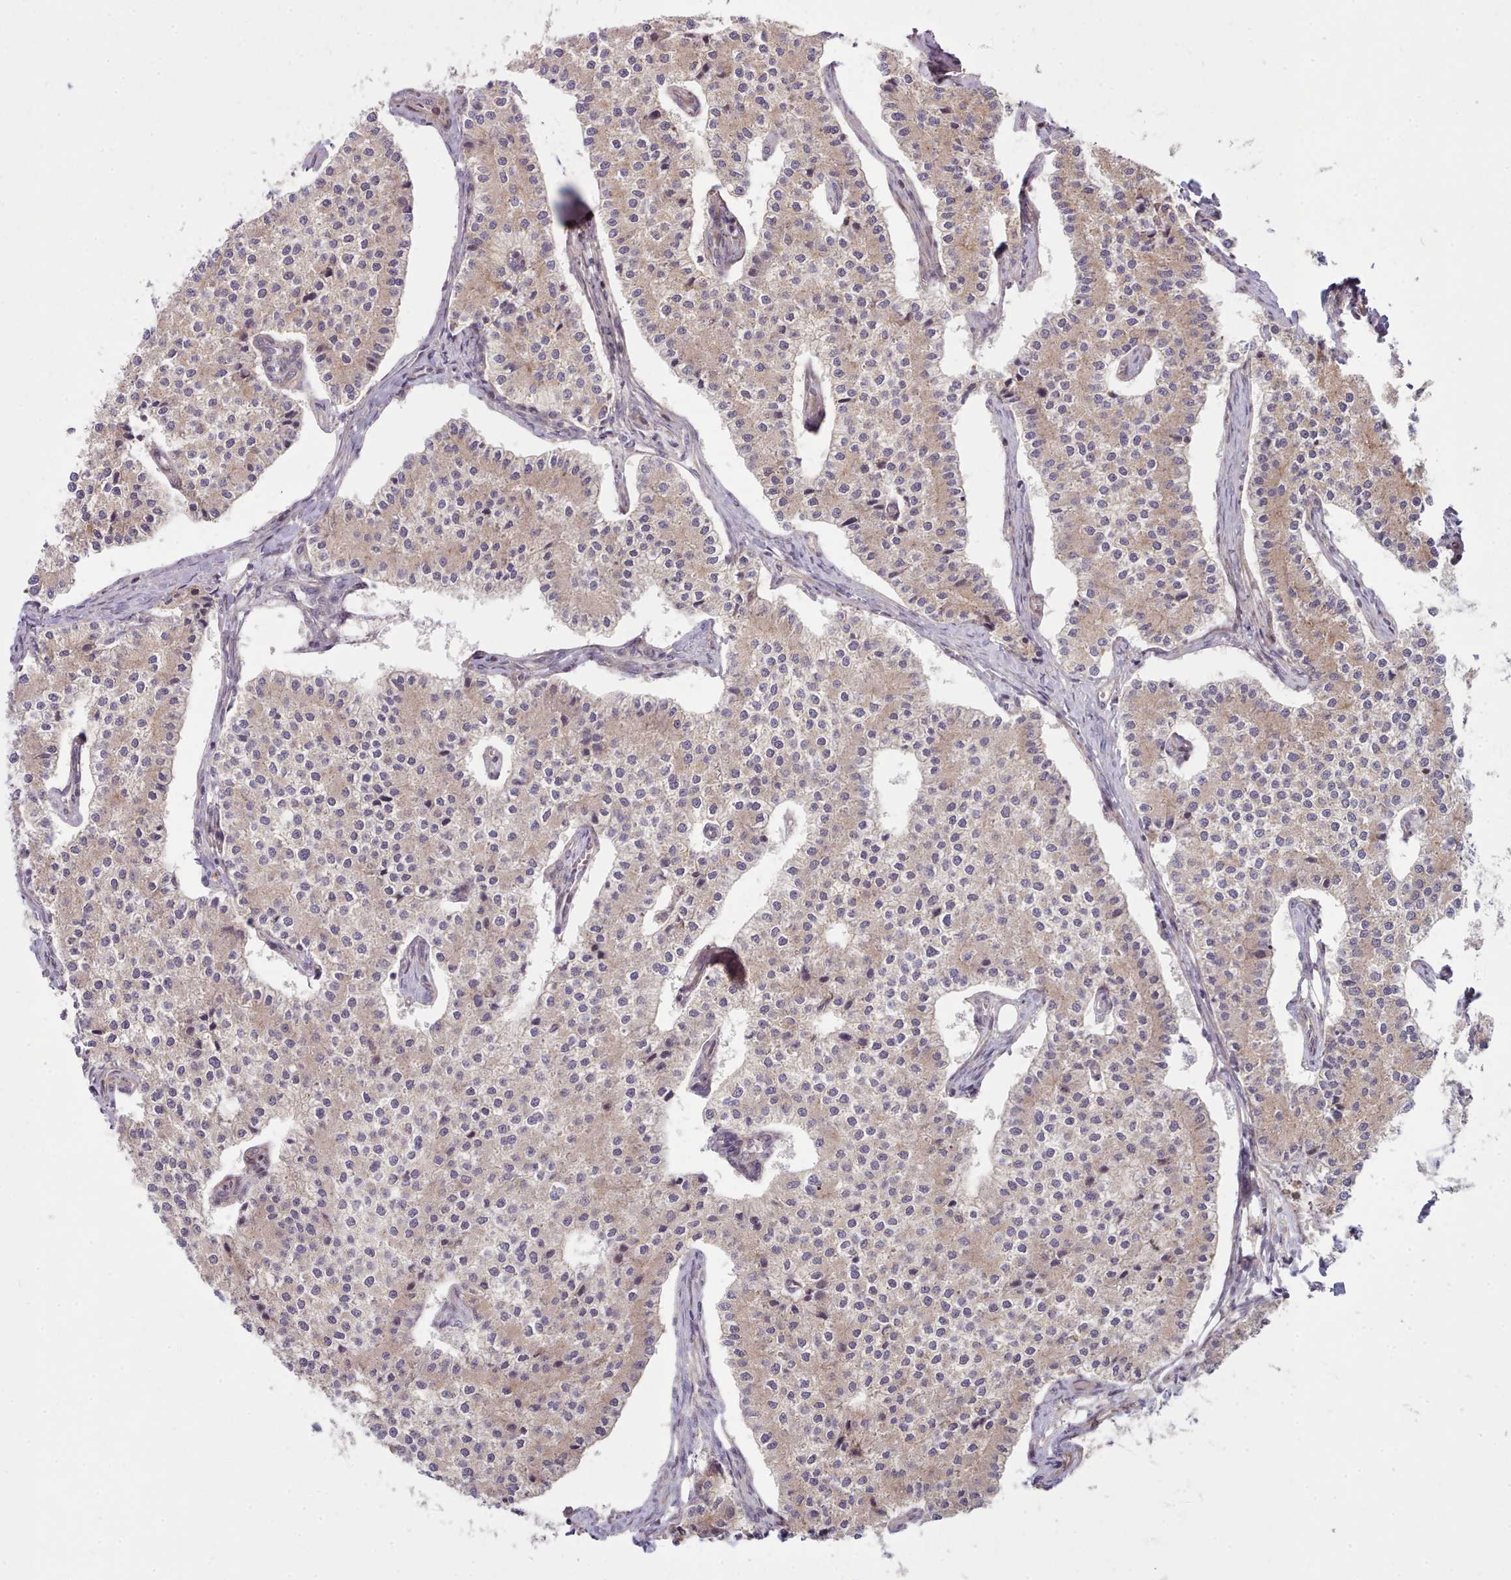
{"staining": {"intensity": "weak", "quantity": "25%-75%", "location": "cytoplasmic/membranous"}, "tissue": "carcinoid", "cell_type": "Tumor cells", "image_type": "cancer", "snomed": [{"axis": "morphology", "description": "Carcinoid, malignant, NOS"}, {"axis": "topography", "description": "Colon"}], "caption": "Carcinoid (malignant) stained for a protein displays weak cytoplasmic/membranous positivity in tumor cells.", "gene": "TRIM26", "patient": {"sex": "female", "age": 52}}